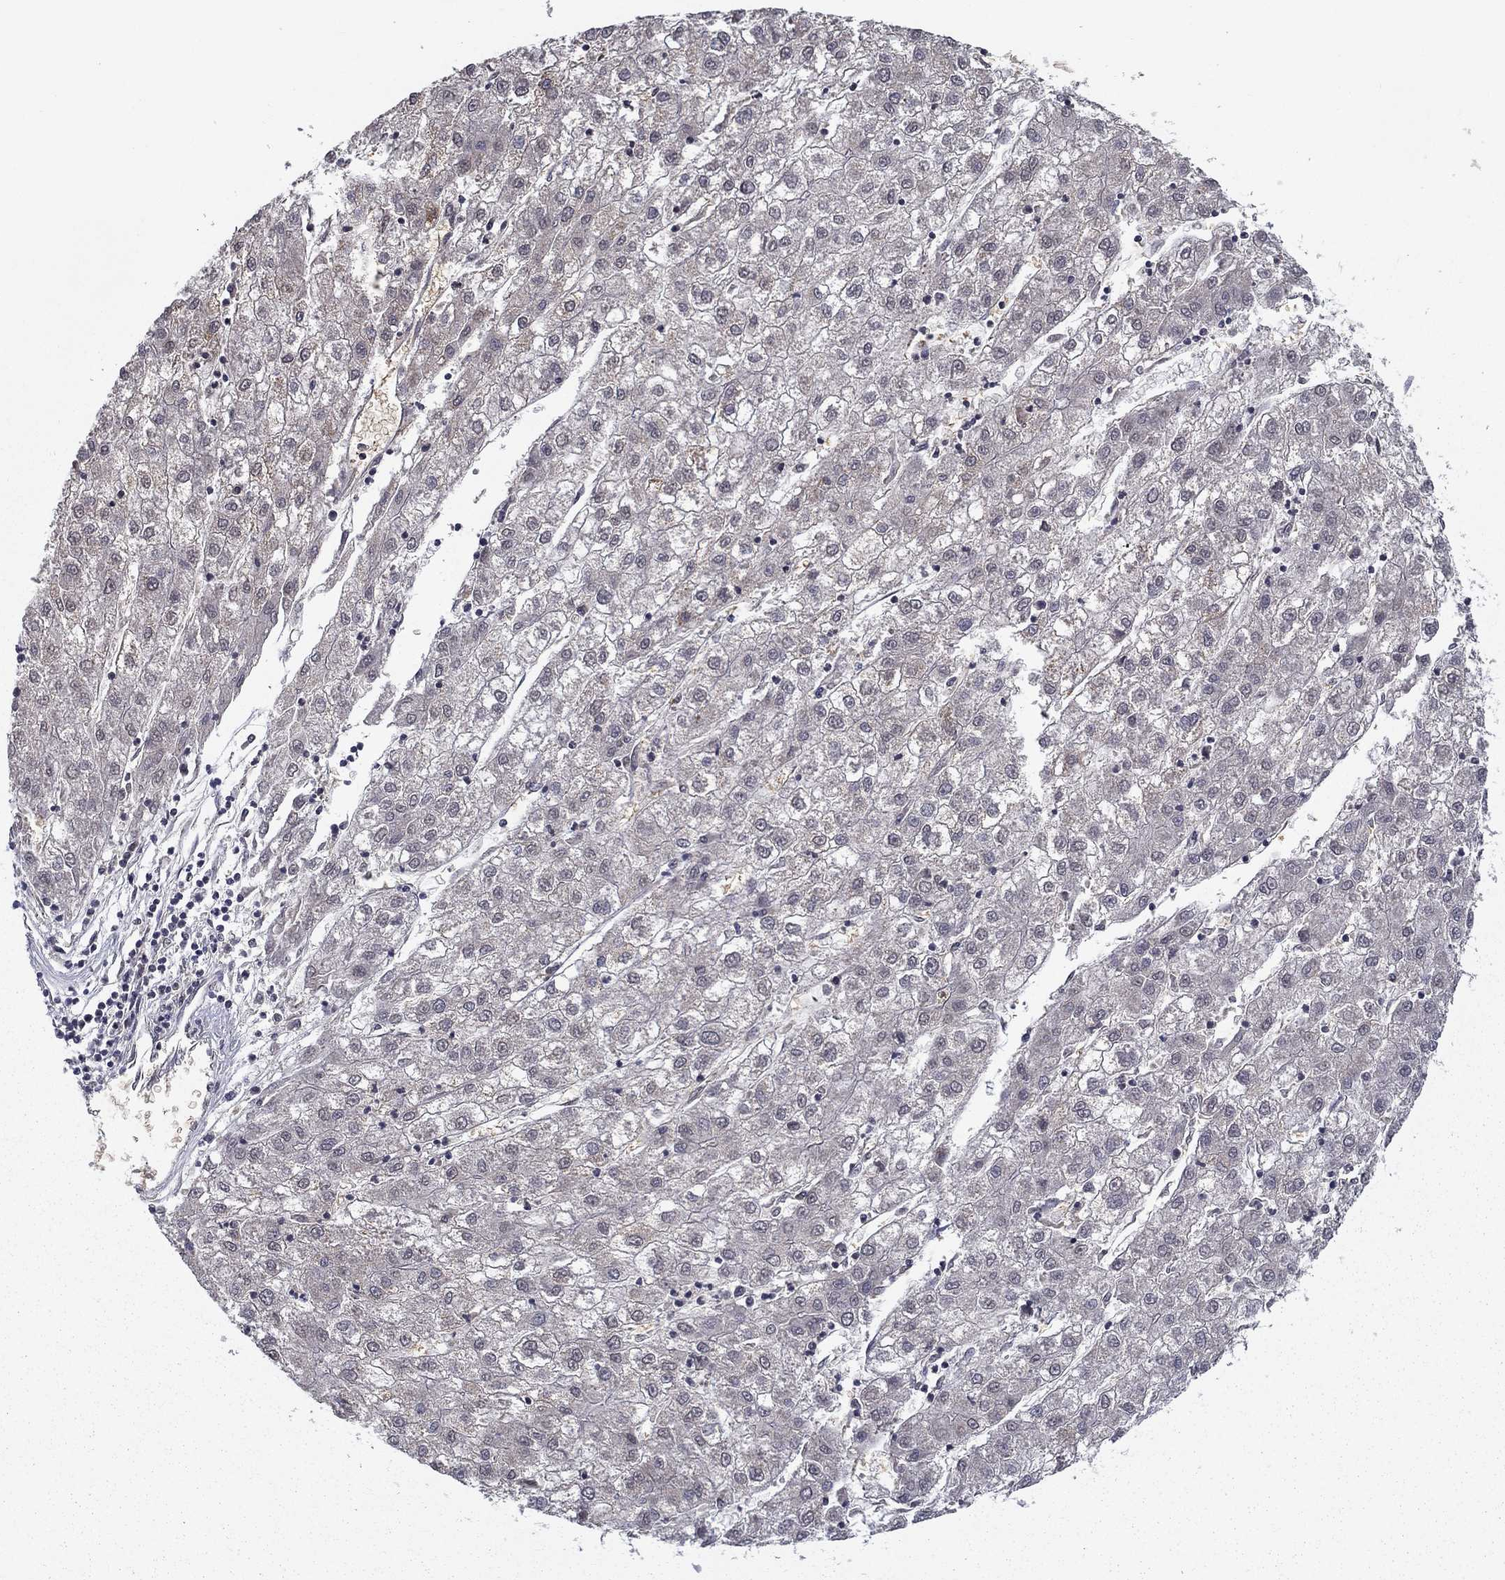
{"staining": {"intensity": "negative", "quantity": "none", "location": "none"}, "tissue": "liver cancer", "cell_type": "Tumor cells", "image_type": "cancer", "snomed": [{"axis": "morphology", "description": "Carcinoma, Hepatocellular, NOS"}, {"axis": "topography", "description": "Liver"}], "caption": "Photomicrograph shows no significant protein expression in tumor cells of hepatocellular carcinoma (liver).", "gene": "SLC2A13", "patient": {"sex": "male", "age": 72}}